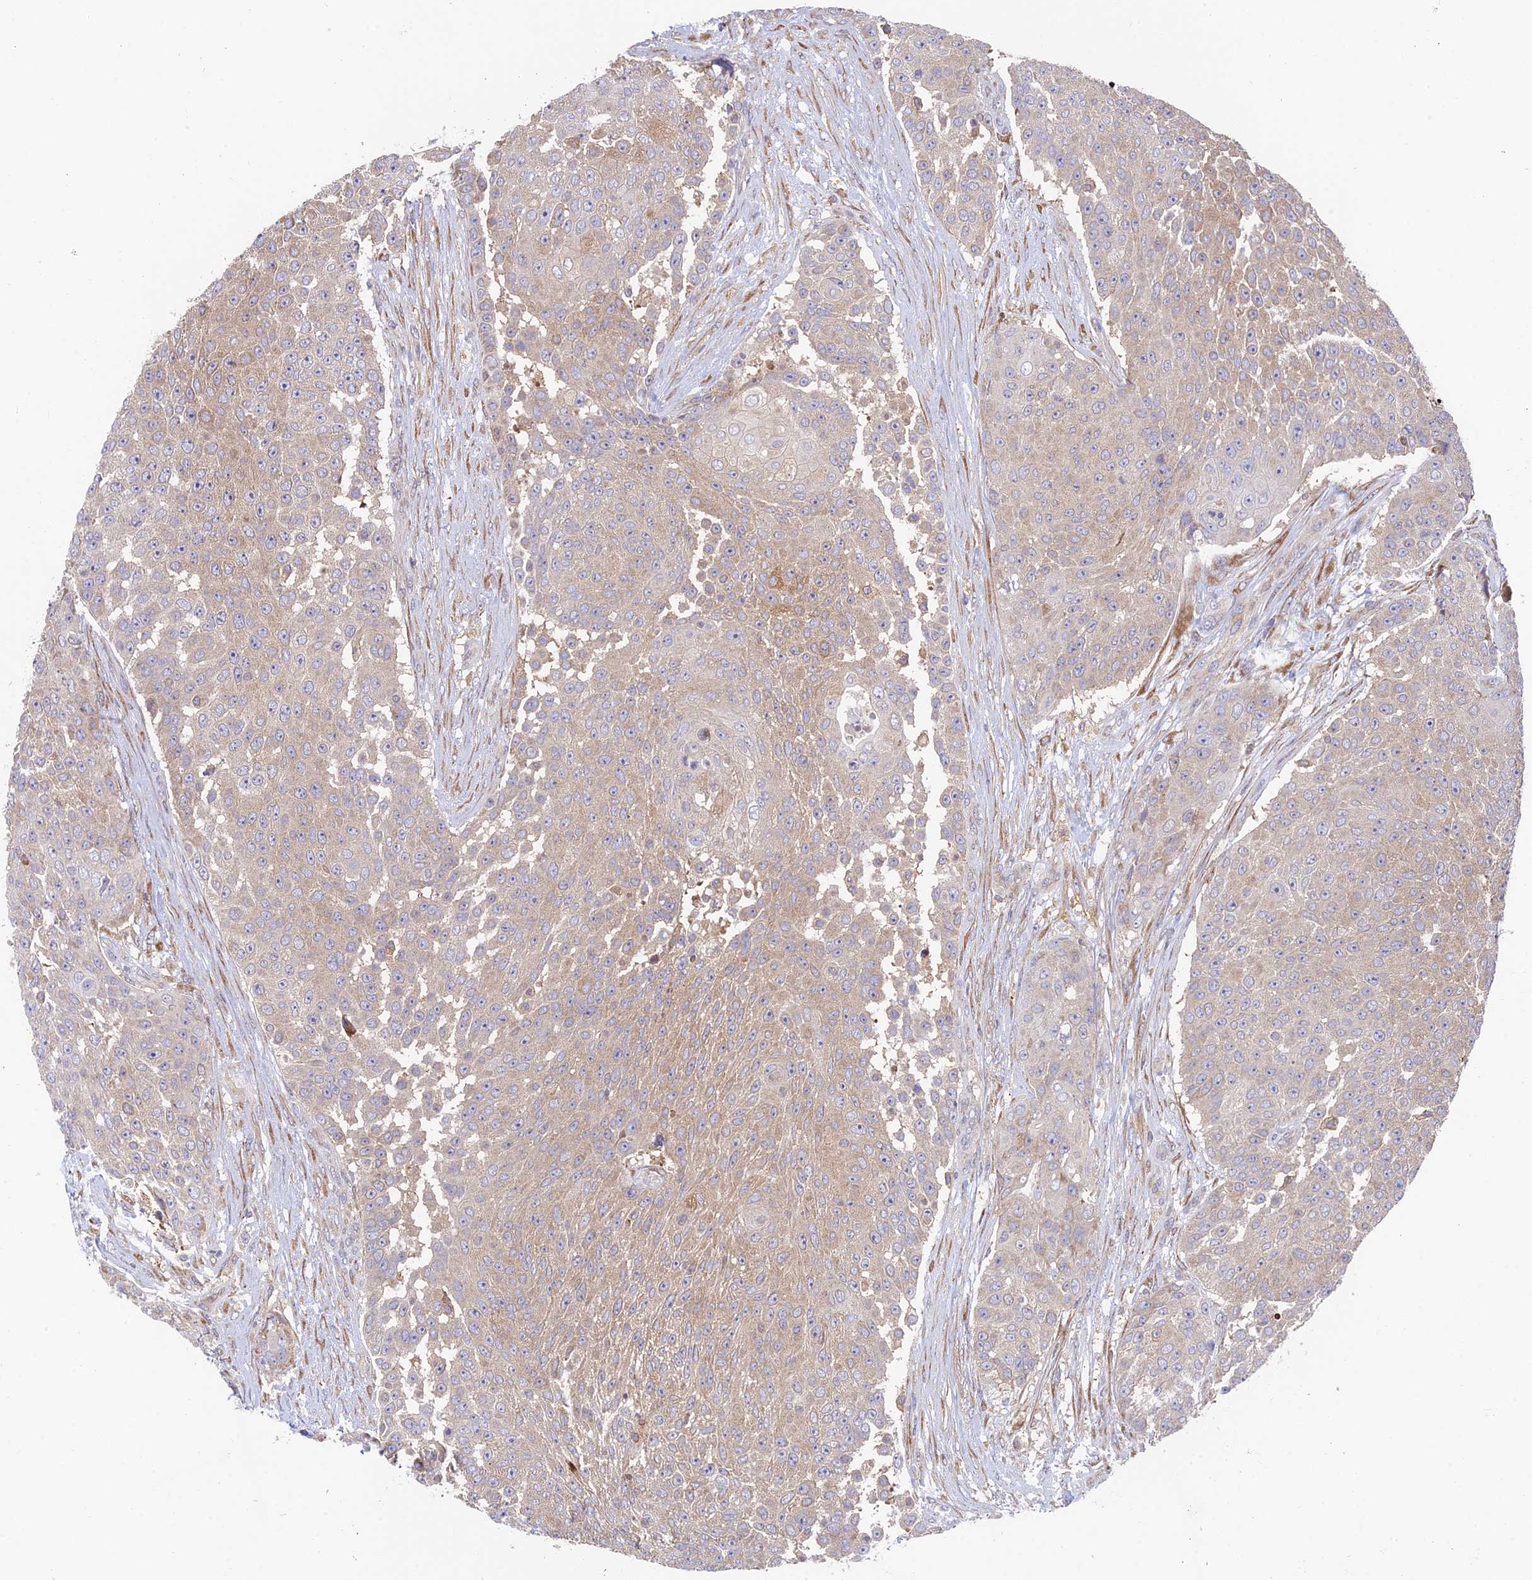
{"staining": {"intensity": "weak", "quantity": "25%-75%", "location": "cytoplasmic/membranous"}, "tissue": "urothelial cancer", "cell_type": "Tumor cells", "image_type": "cancer", "snomed": [{"axis": "morphology", "description": "Urothelial carcinoma, High grade"}, {"axis": "topography", "description": "Urinary bladder"}], "caption": "Tumor cells demonstrate low levels of weak cytoplasmic/membranous positivity in about 25%-75% of cells in human high-grade urothelial carcinoma.", "gene": "IPO5", "patient": {"sex": "female", "age": 63}}